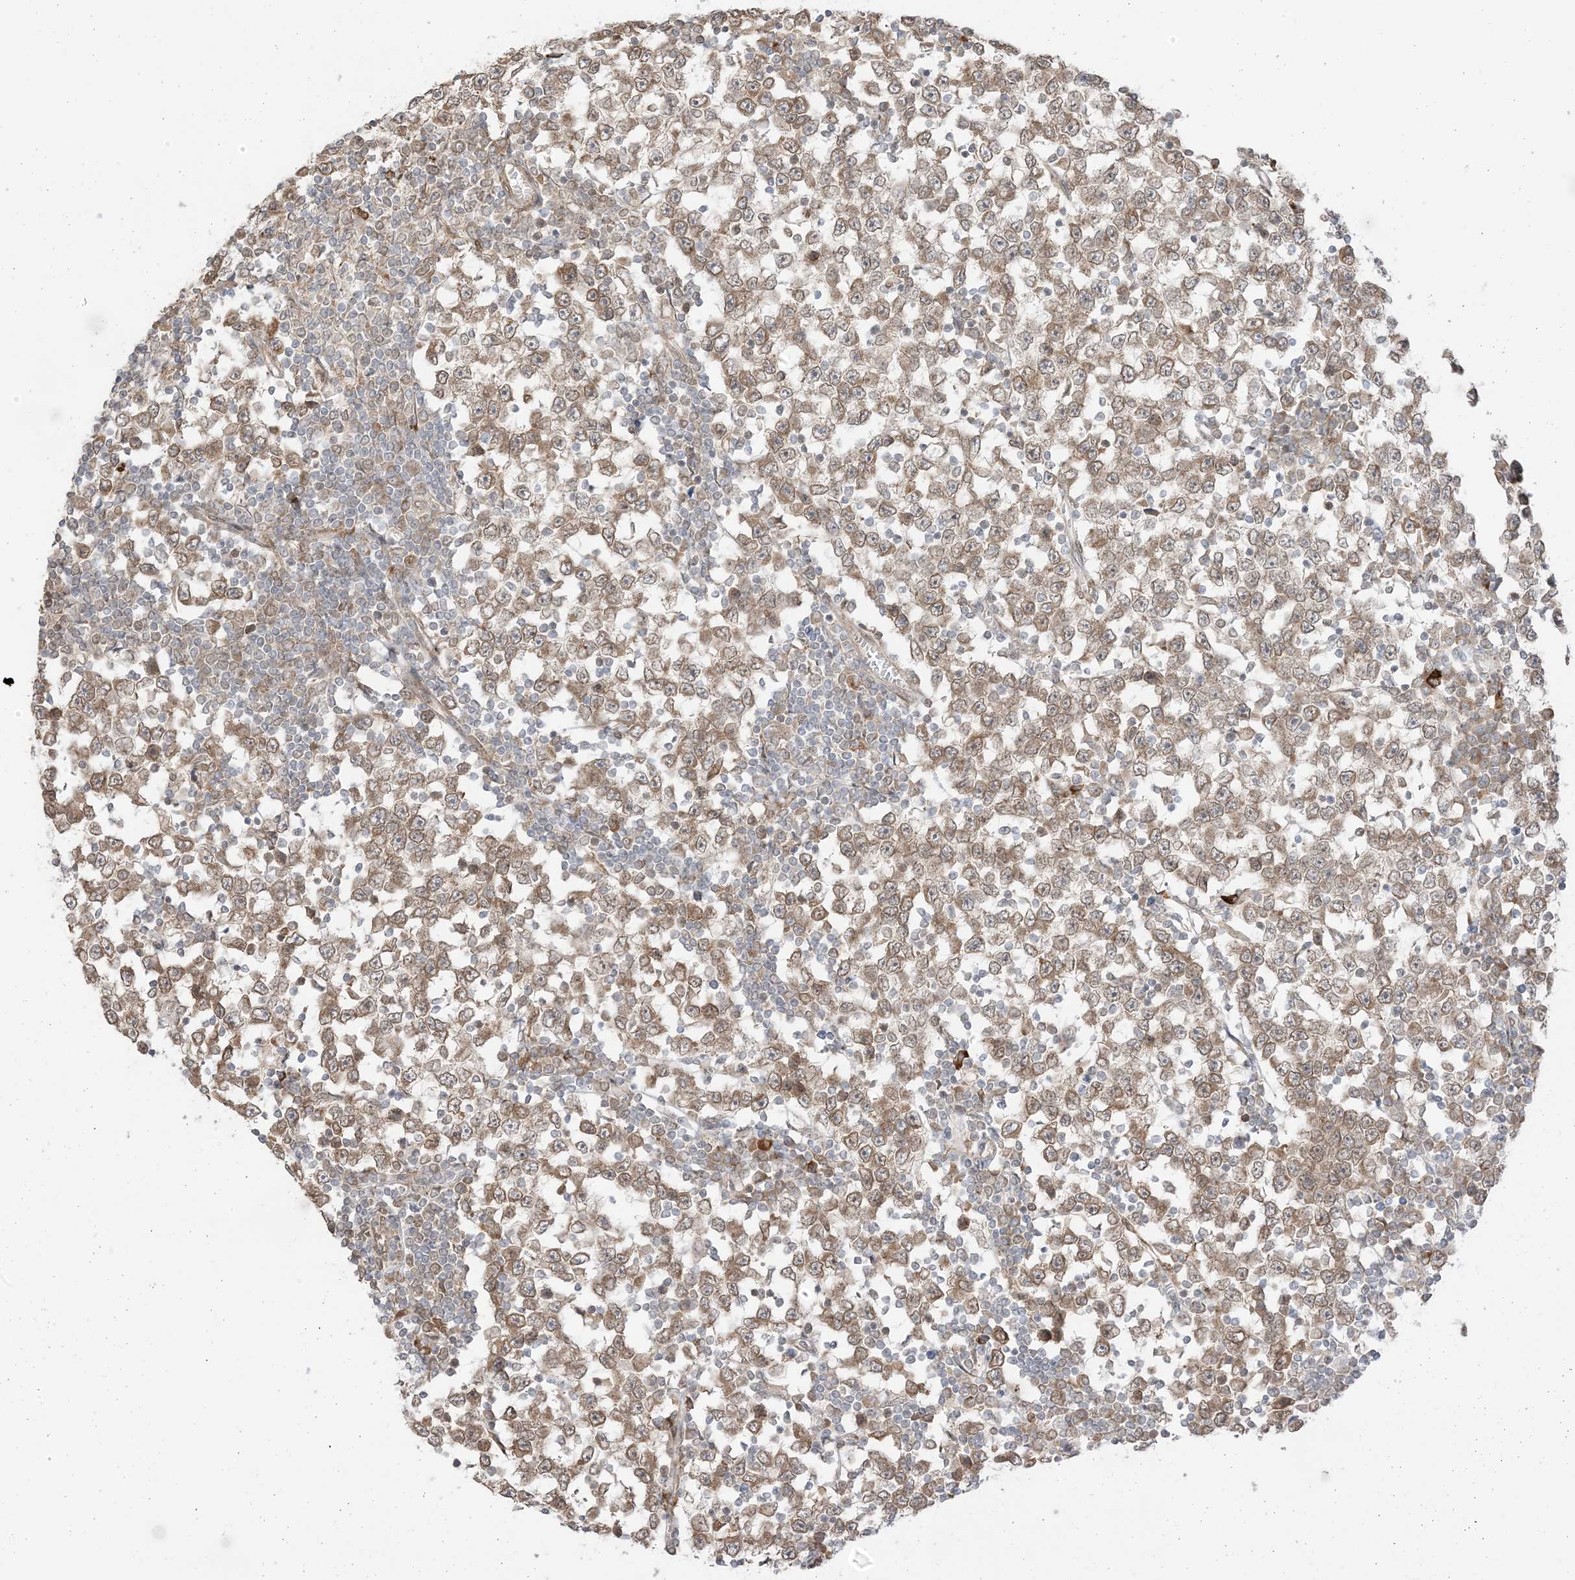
{"staining": {"intensity": "moderate", "quantity": ">75%", "location": "cytoplasmic/membranous,nuclear"}, "tissue": "testis cancer", "cell_type": "Tumor cells", "image_type": "cancer", "snomed": [{"axis": "morphology", "description": "Seminoma, NOS"}, {"axis": "topography", "description": "Testis"}], "caption": "Immunohistochemistry (IHC) histopathology image of neoplastic tissue: human testis cancer stained using IHC displays medium levels of moderate protein expression localized specifically in the cytoplasmic/membranous and nuclear of tumor cells, appearing as a cytoplasmic/membranous and nuclear brown color.", "gene": "UBE2E2", "patient": {"sex": "male", "age": 65}}